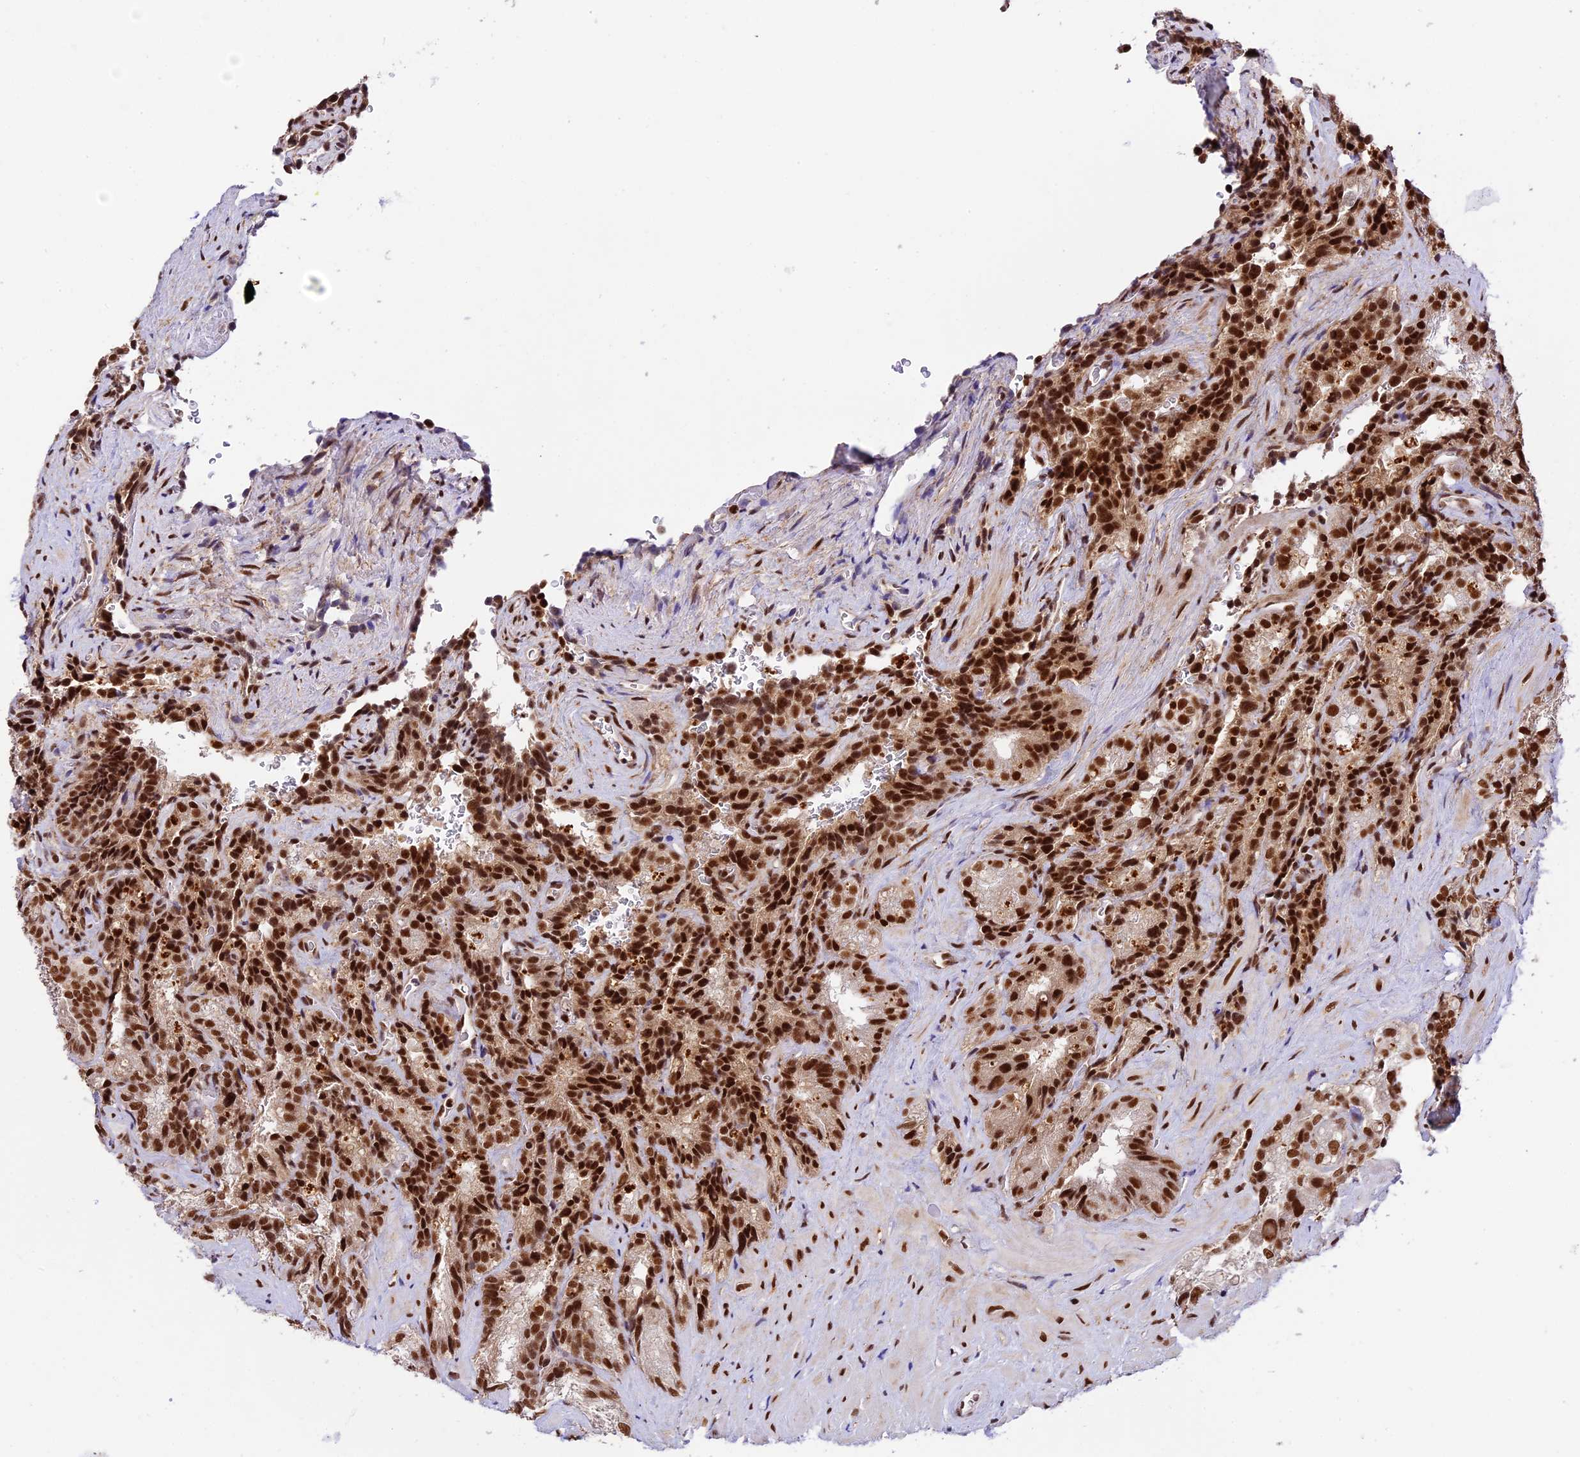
{"staining": {"intensity": "strong", "quantity": ">75%", "location": "nuclear"}, "tissue": "seminal vesicle", "cell_type": "Glandular cells", "image_type": "normal", "snomed": [{"axis": "morphology", "description": "Normal tissue, NOS"}, {"axis": "topography", "description": "Seminal veicle"}], "caption": "DAB immunohistochemical staining of benign human seminal vesicle shows strong nuclear protein positivity in approximately >75% of glandular cells. (Stains: DAB (3,3'-diaminobenzidine) in brown, nuclei in blue, Microscopy: brightfield microscopy at high magnification).", "gene": "RAMACL", "patient": {"sex": "male", "age": 58}}